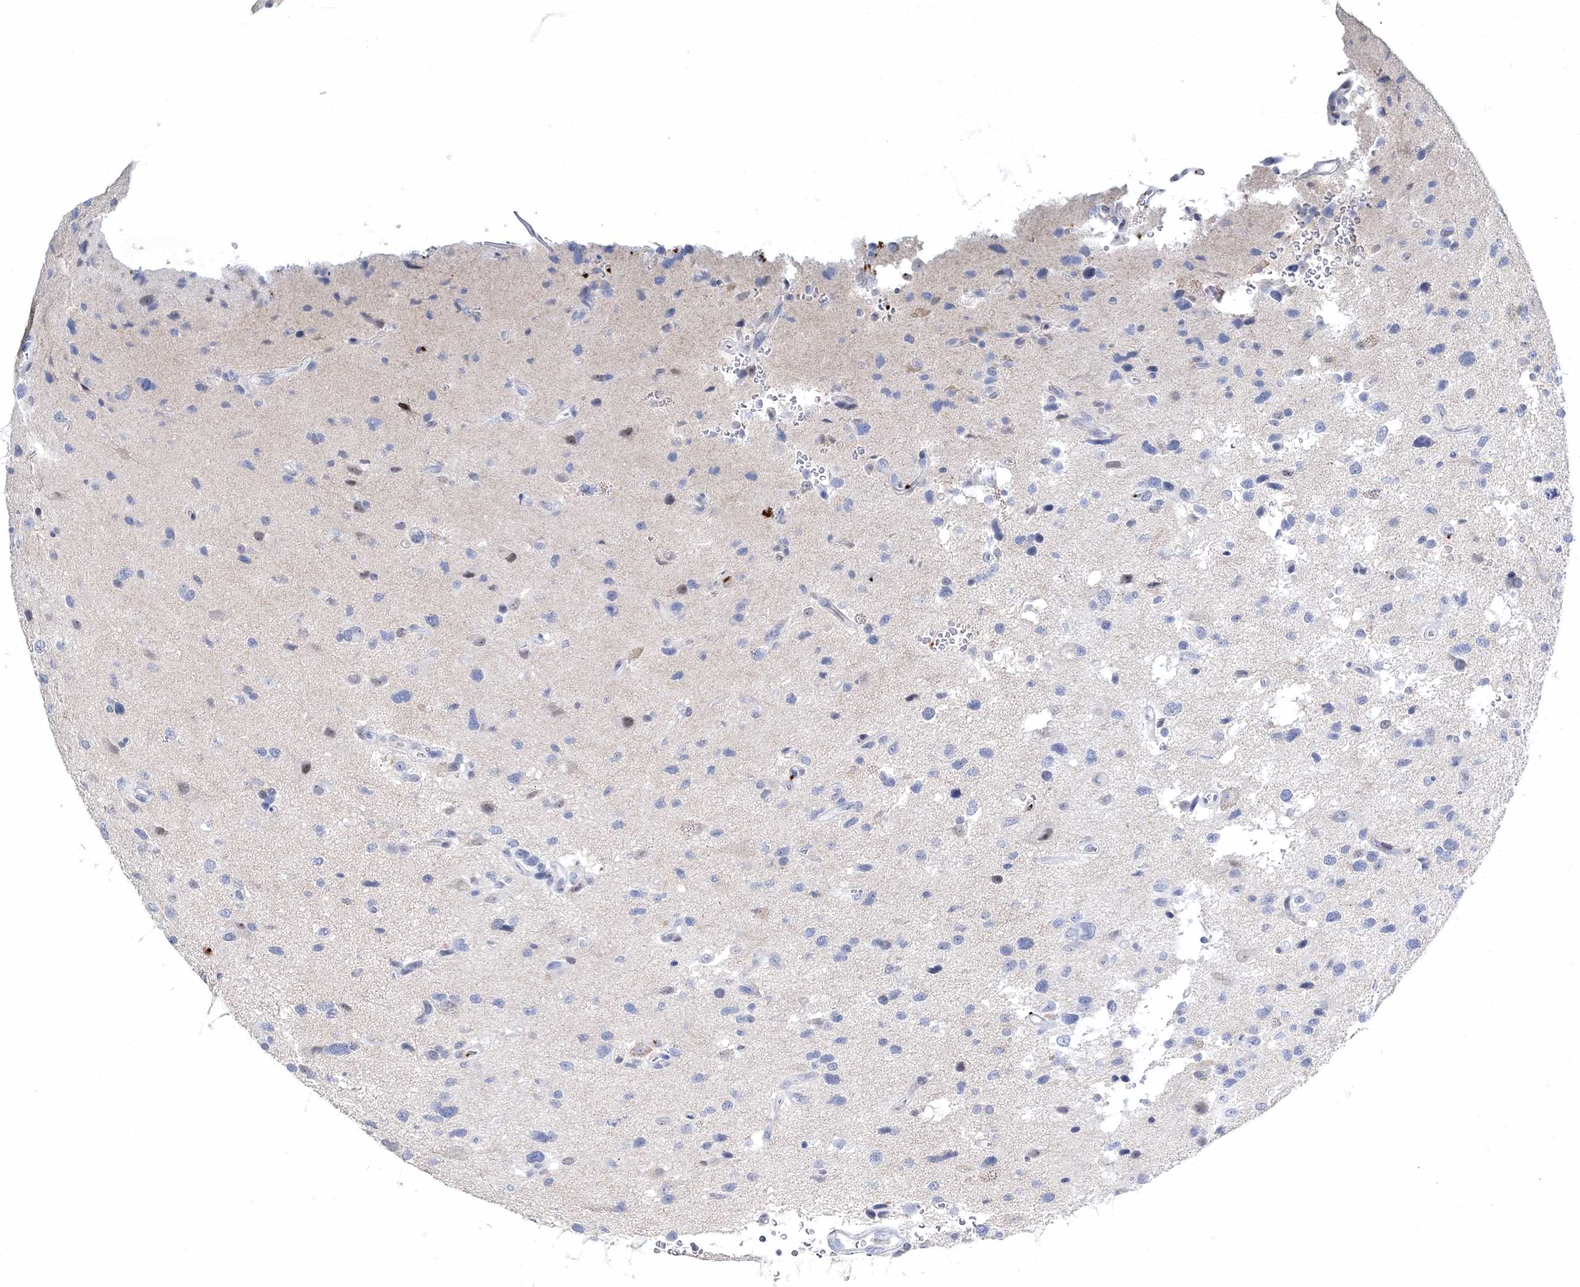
{"staining": {"intensity": "negative", "quantity": "none", "location": "none"}, "tissue": "glioma", "cell_type": "Tumor cells", "image_type": "cancer", "snomed": [{"axis": "morphology", "description": "Glioma, malignant, High grade"}, {"axis": "topography", "description": "Brain"}], "caption": "Protein analysis of malignant glioma (high-grade) demonstrates no significant staining in tumor cells.", "gene": "MYOZ2", "patient": {"sex": "male", "age": 33}}